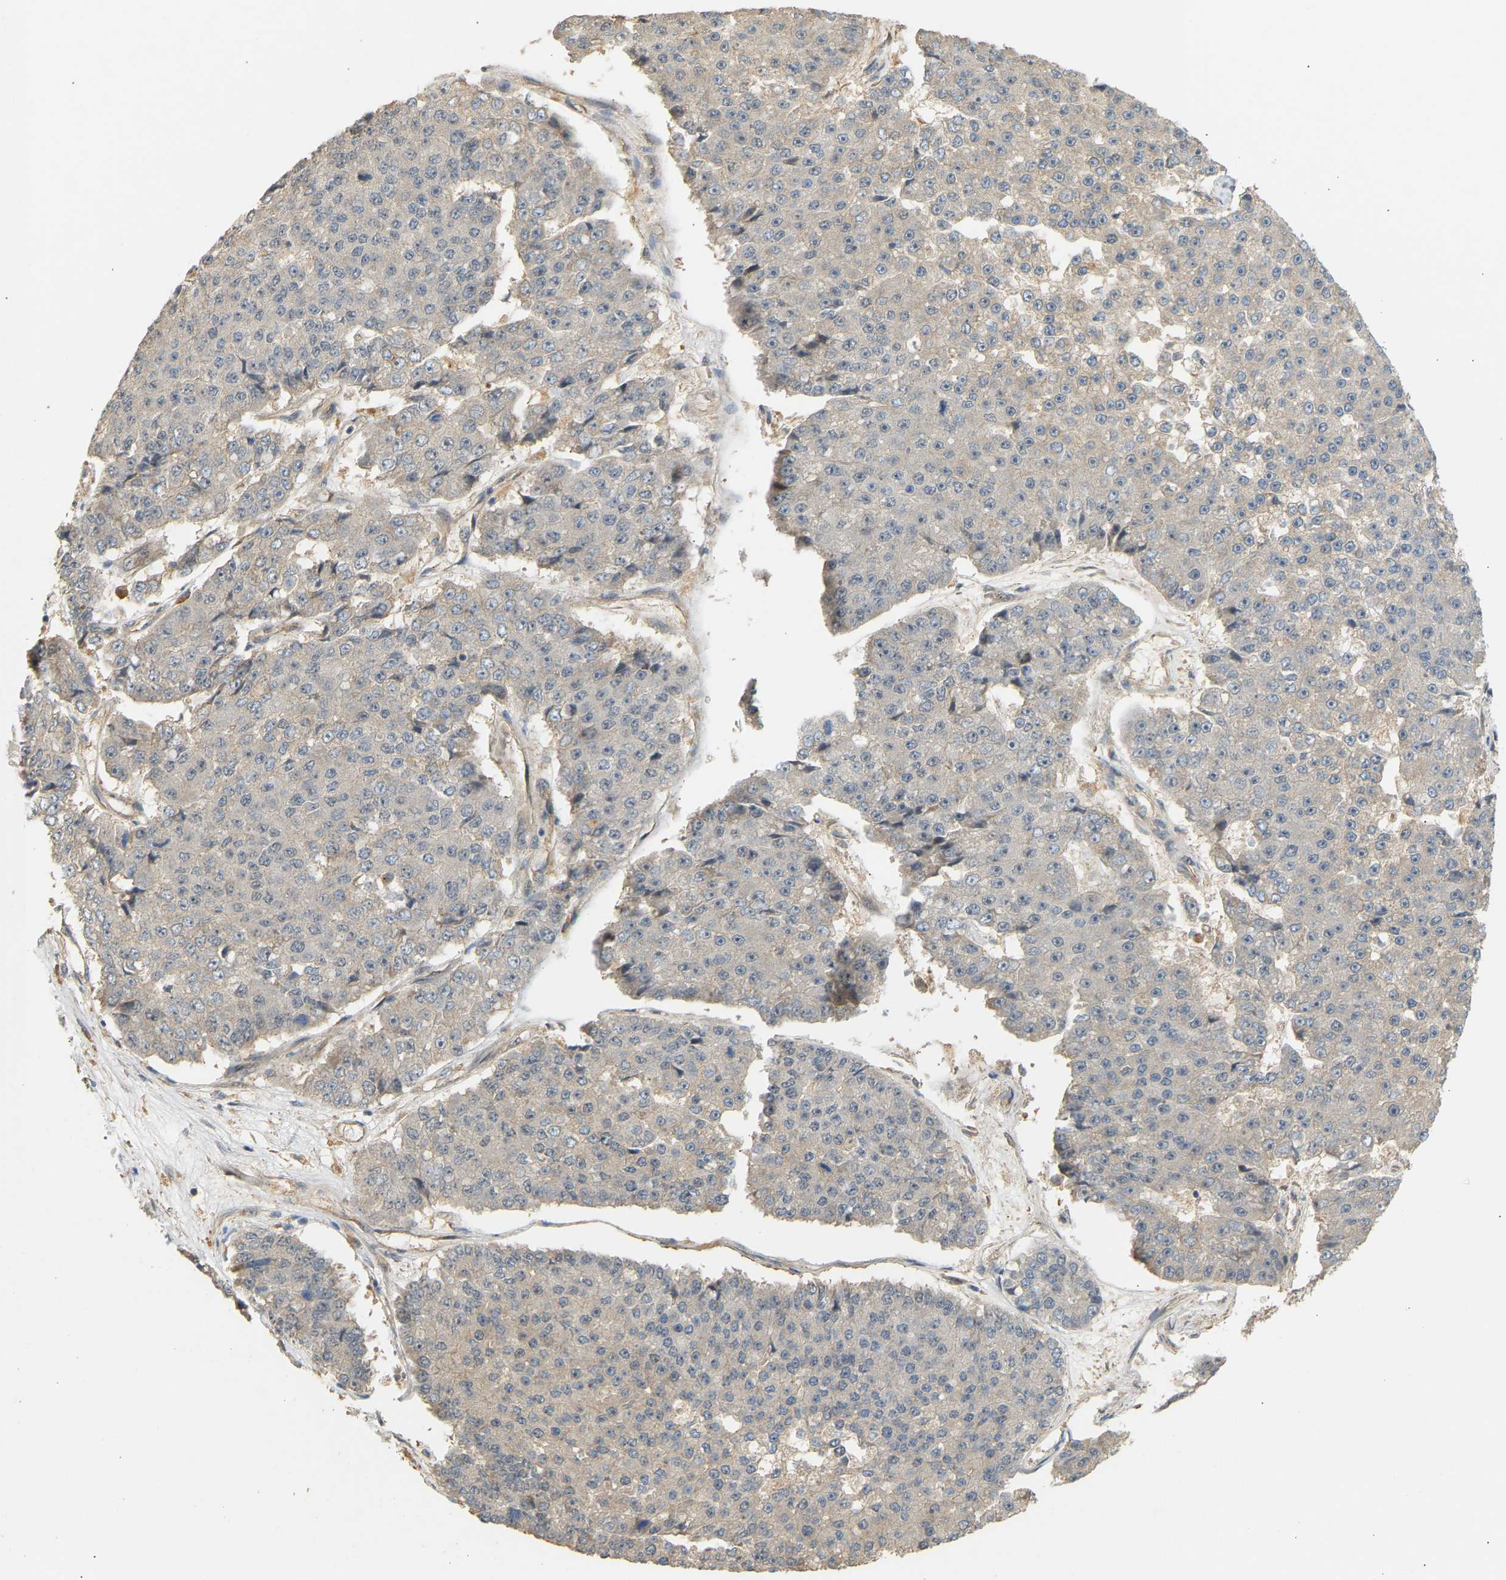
{"staining": {"intensity": "negative", "quantity": "none", "location": "none"}, "tissue": "pancreatic cancer", "cell_type": "Tumor cells", "image_type": "cancer", "snomed": [{"axis": "morphology", "description": "Adenocarcinoma, NOS"}, {"axis": "topography", "description": "Pancreas"}], "caption": "Human pancreatic adenocarcinoma stained for a protein using immunohistochemistry exhibits no positivity in tumor cells.", "gene": "RGL1", "patient": {"sex": "male", "age": 50}}